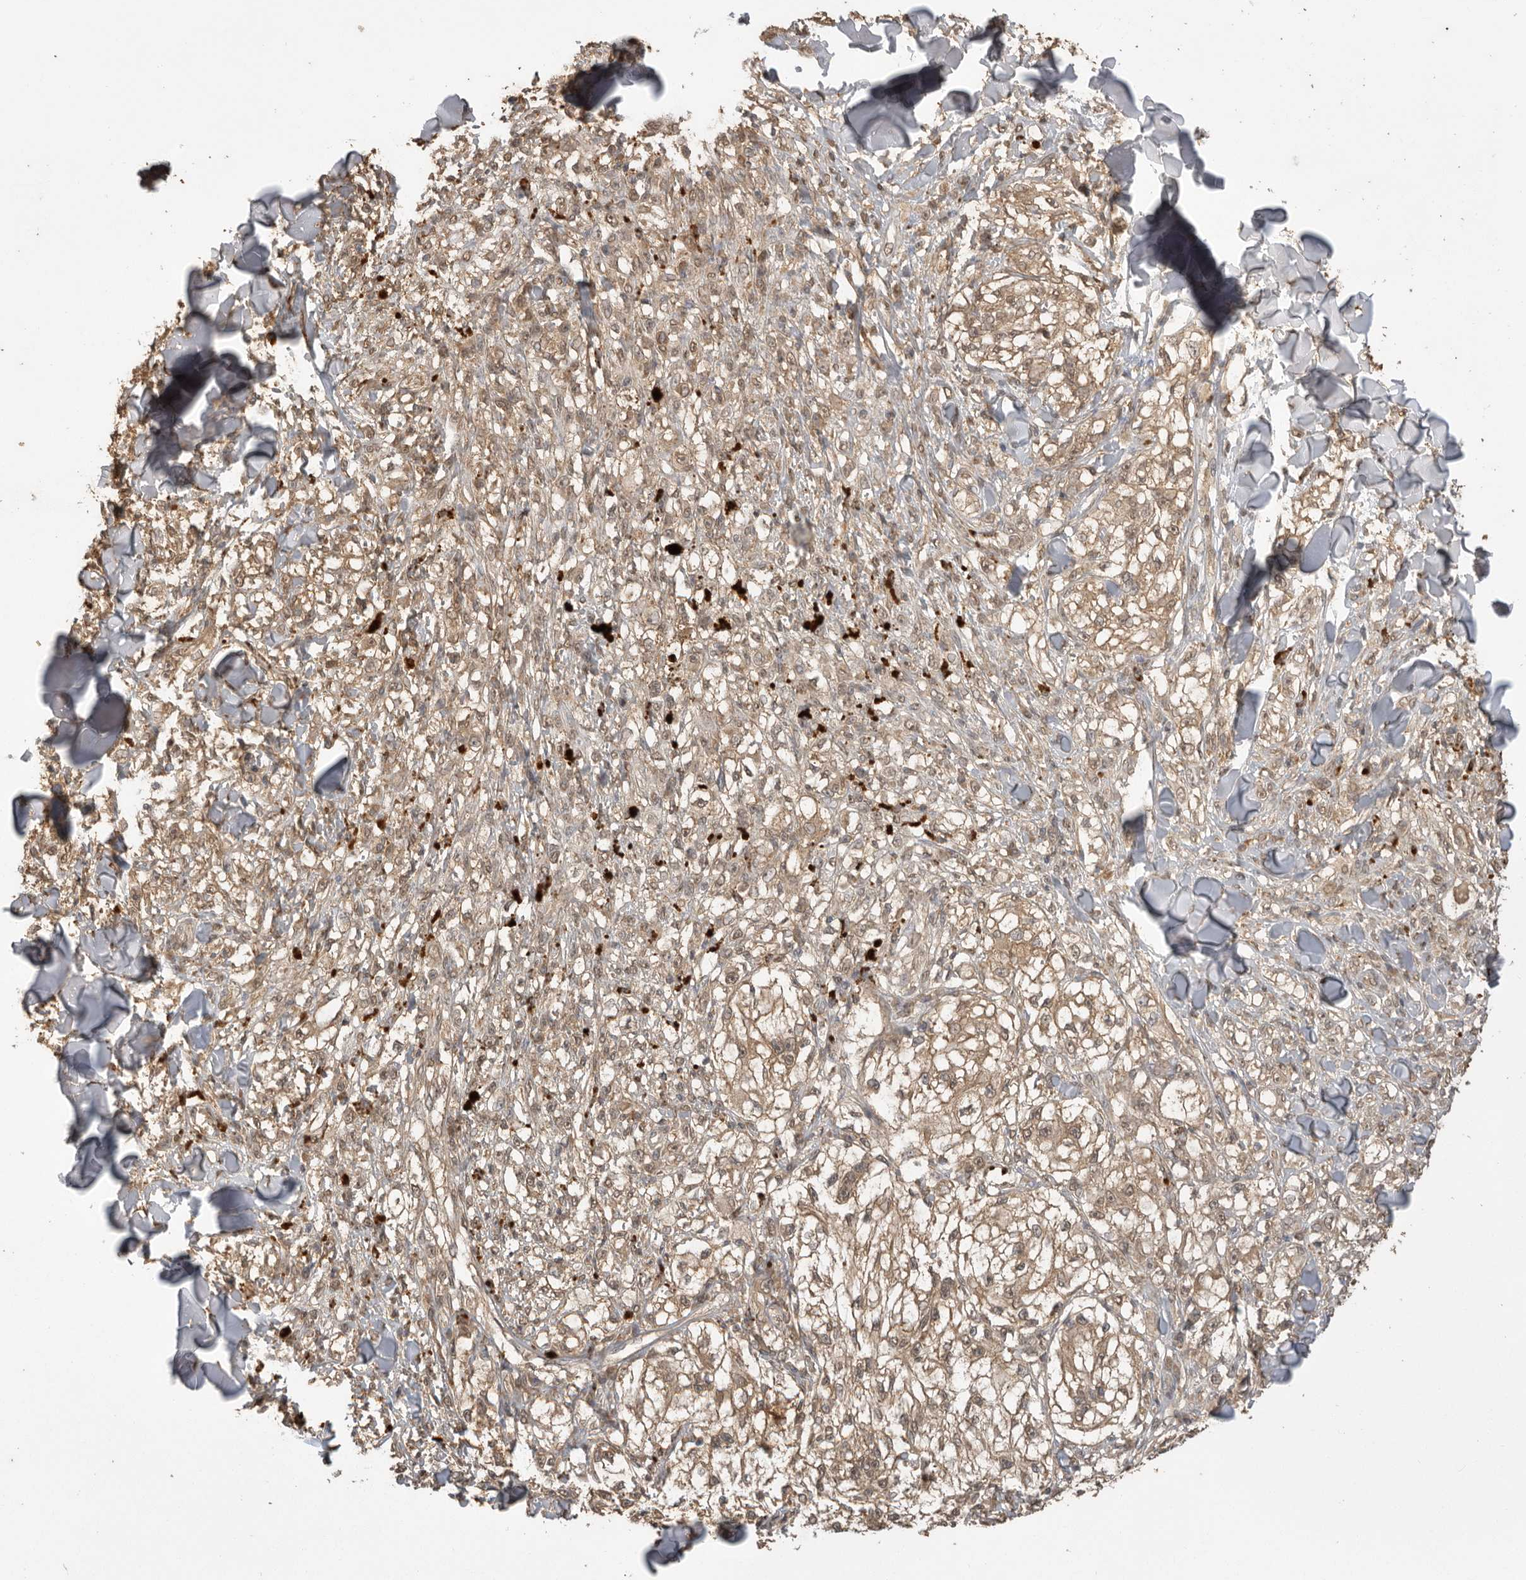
{"staining": {"intensity": "weak", "quantity": ">75%", "location": "cytoplasmic/membranous,nuclear"}, "tissue": "melanoma", "cell_type": "Tumor cells", "image_type": "cancer", "snomed": [{"axis": "morphology", "description": "Malignant melanoma, NOS"}, {"axis": "topography", "description": "Skin of head"}], "caption": "Protein analysis of malignant melanoma tissue exhibits weak cytoplasmic/membranous and nuclear expression in about >75% of tumor cells.", "gene": "JAG2", "patient": {"sex": "male", "age": 83}}